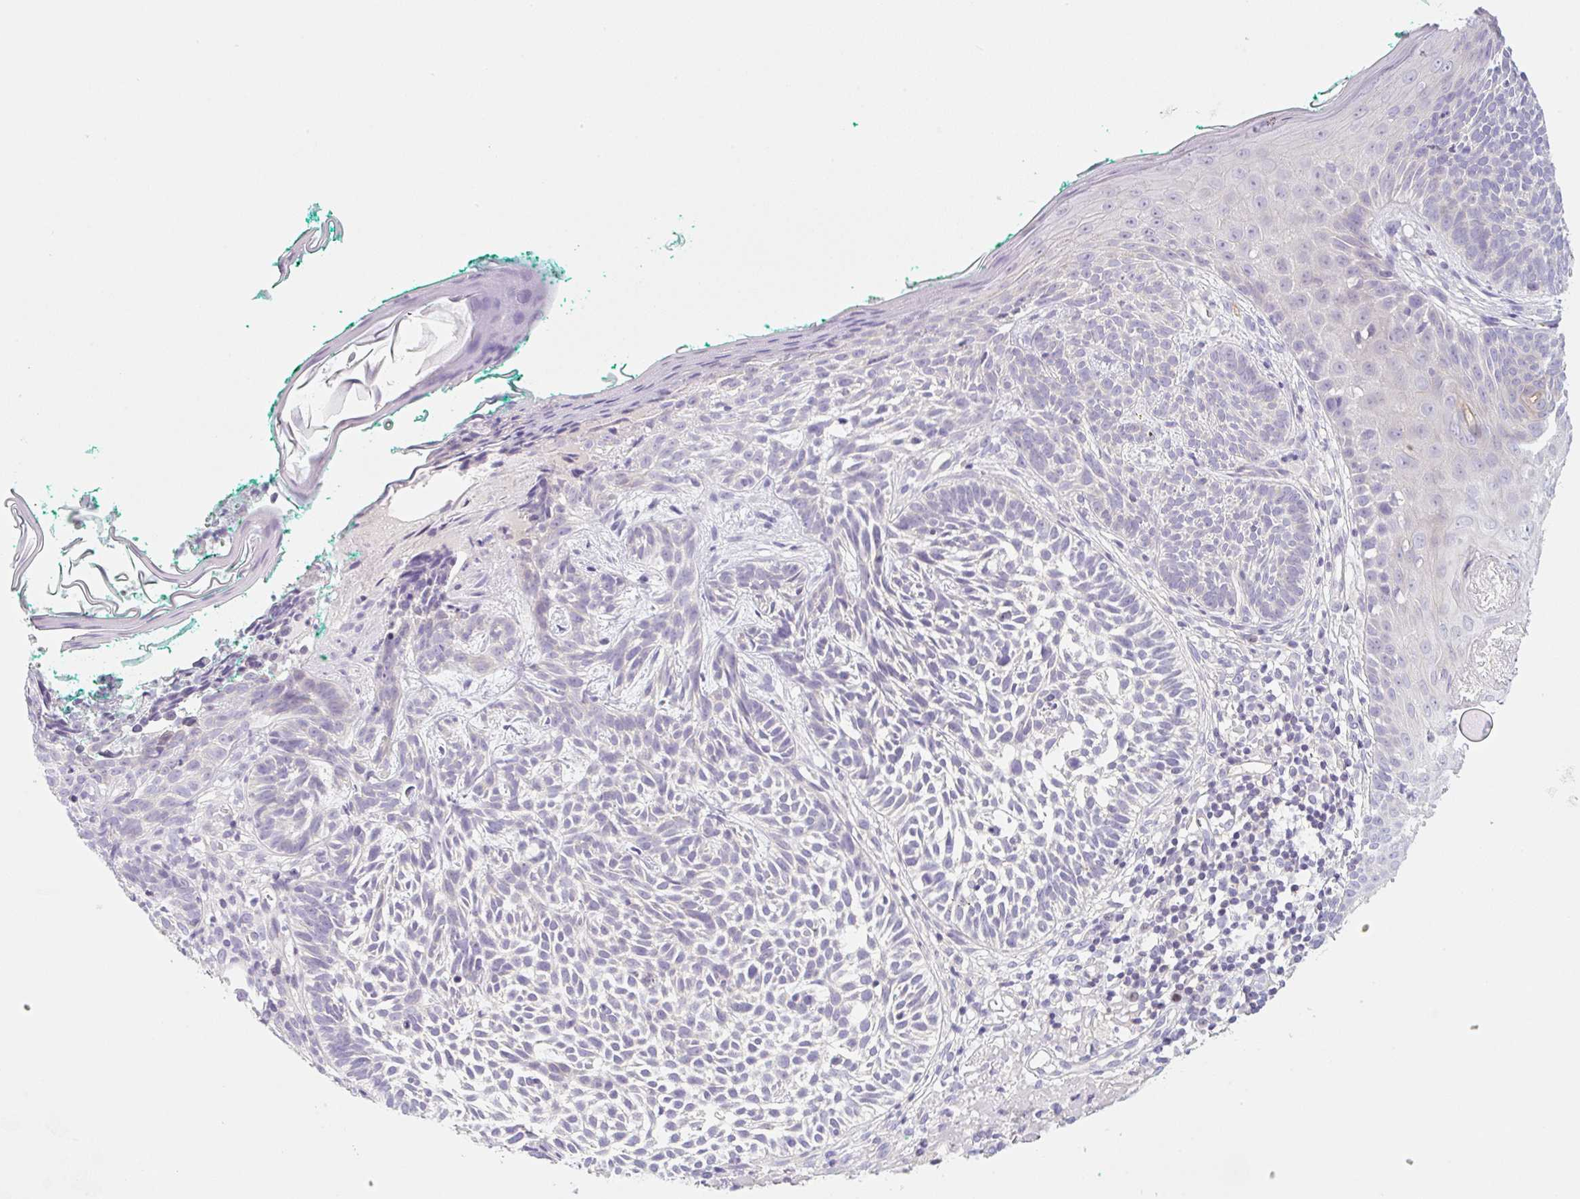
{"staining": {"intensity": "negative", "quantity": "none", "location": "none"}, "tissue": "skin cancer", "cell_type": "Tumor cells", "image_type": "cancer", "snomed": [{"axis": "morphology", "description": "Basal cell carcinoma"}, {"axis": "topography", "description": "Skin"}], "caption": "Skin basal cell carcinoma was stained to show a protein in brown. There is no significant positivity in tumor cells. (Stains: DAB (3,3'-diaminobenzidine) immunohistochemistry (IHC) with hematoxylin counter stain, Microscopy: brightfield microscopy at high magnification).", "gene": "LYVE1", "patient": {"sex": "male", "age": 68}}